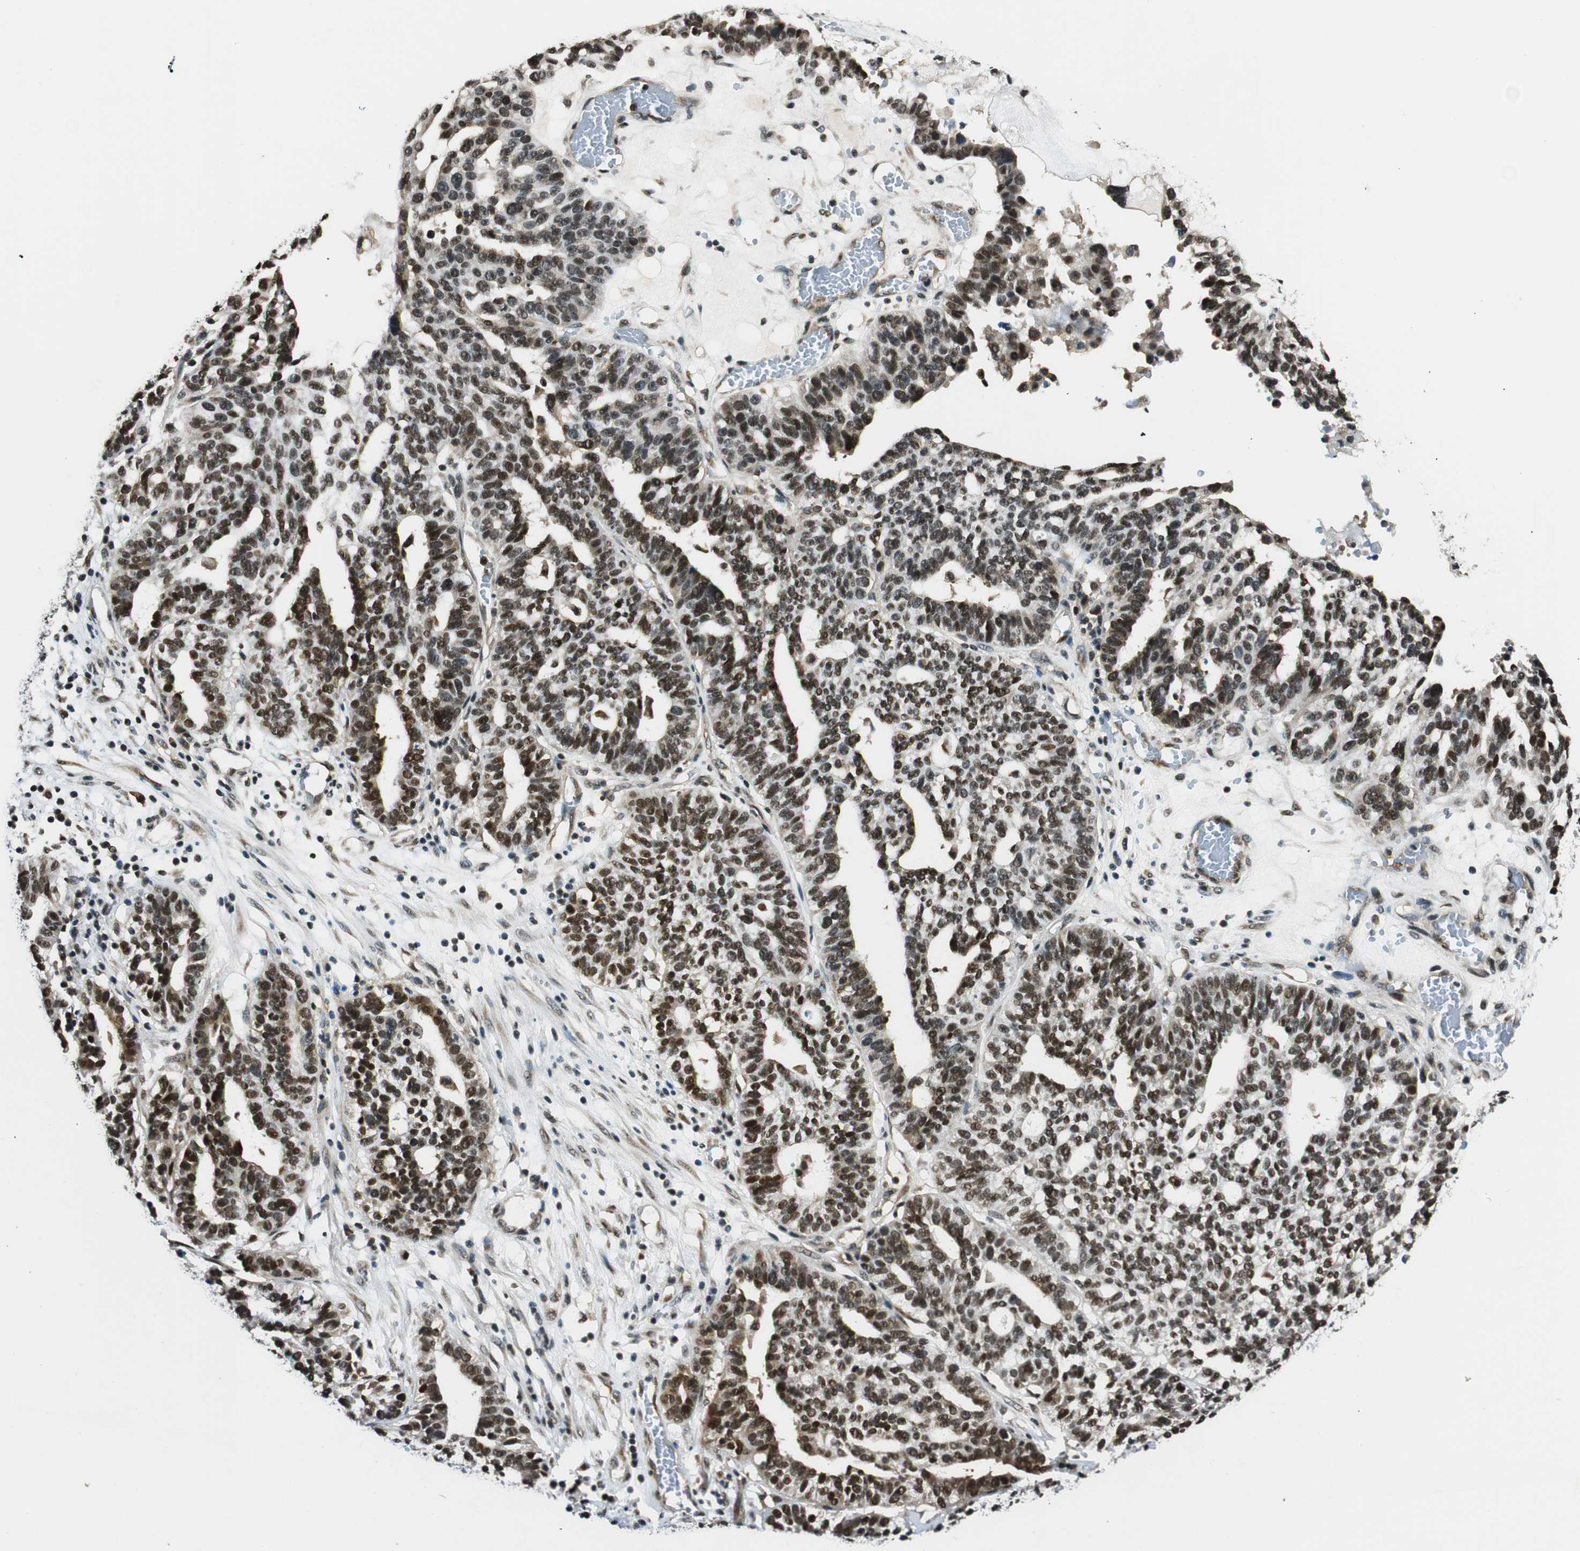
{"staining": {"intensity": "moderate", "quantity": ">75%", "location": "nuclear"}, "tissue": "ovarian cancer", "cell_type": "Tumor cells", "image_type": "cancer", "snomed": [{"axis": "morphology", "description": "Cystadenocarcinoma, serous, NOS"}, {"axis": "topography", "description": "Ovary"}], "caption": "Serous cystadenocarcinoma (ovarian) stained with a protein marker shows moderate staining in tumor cells.", "gene": "RING1", "patient": {"sex": "female", "age": 59}}